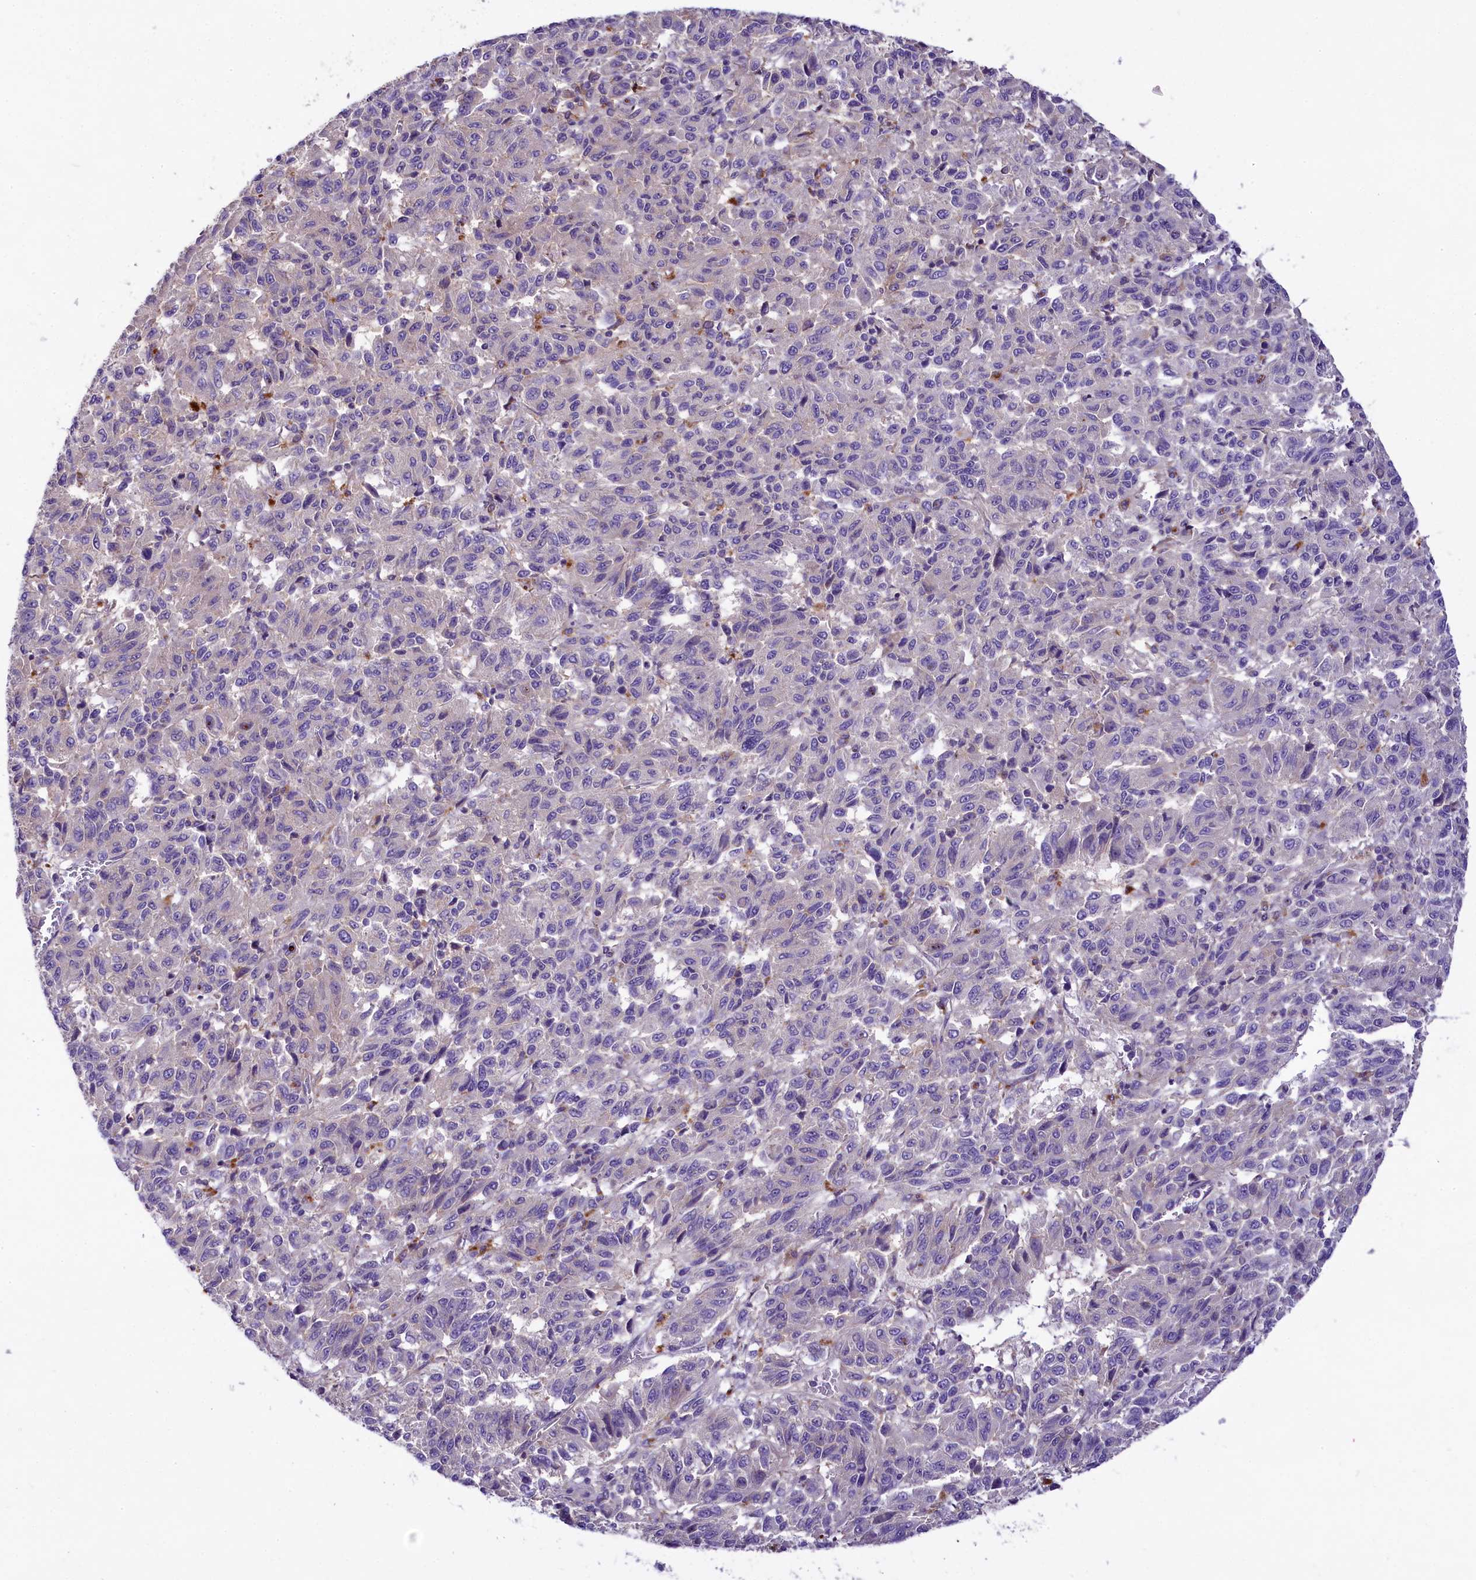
{"staining": {"intensity": "negative", "quantity": "none", "location": "none"}, "tissue": "melanoma", "cell_type": "Tumor cells", "image_type": "cancer", "snomed": [{"axis": "morphology", "description": "Malignant melanoma, Metastatic site"}, {"axis": "topography", "description": "Lung"}], "caption": "Malignant melanoma (metastatic site) stained for a protein using immunohistochemistry (IHC) reveals no expression tumor cells.", "gene": "PEMT", "patient": {"sex": "male", "age": 64}}